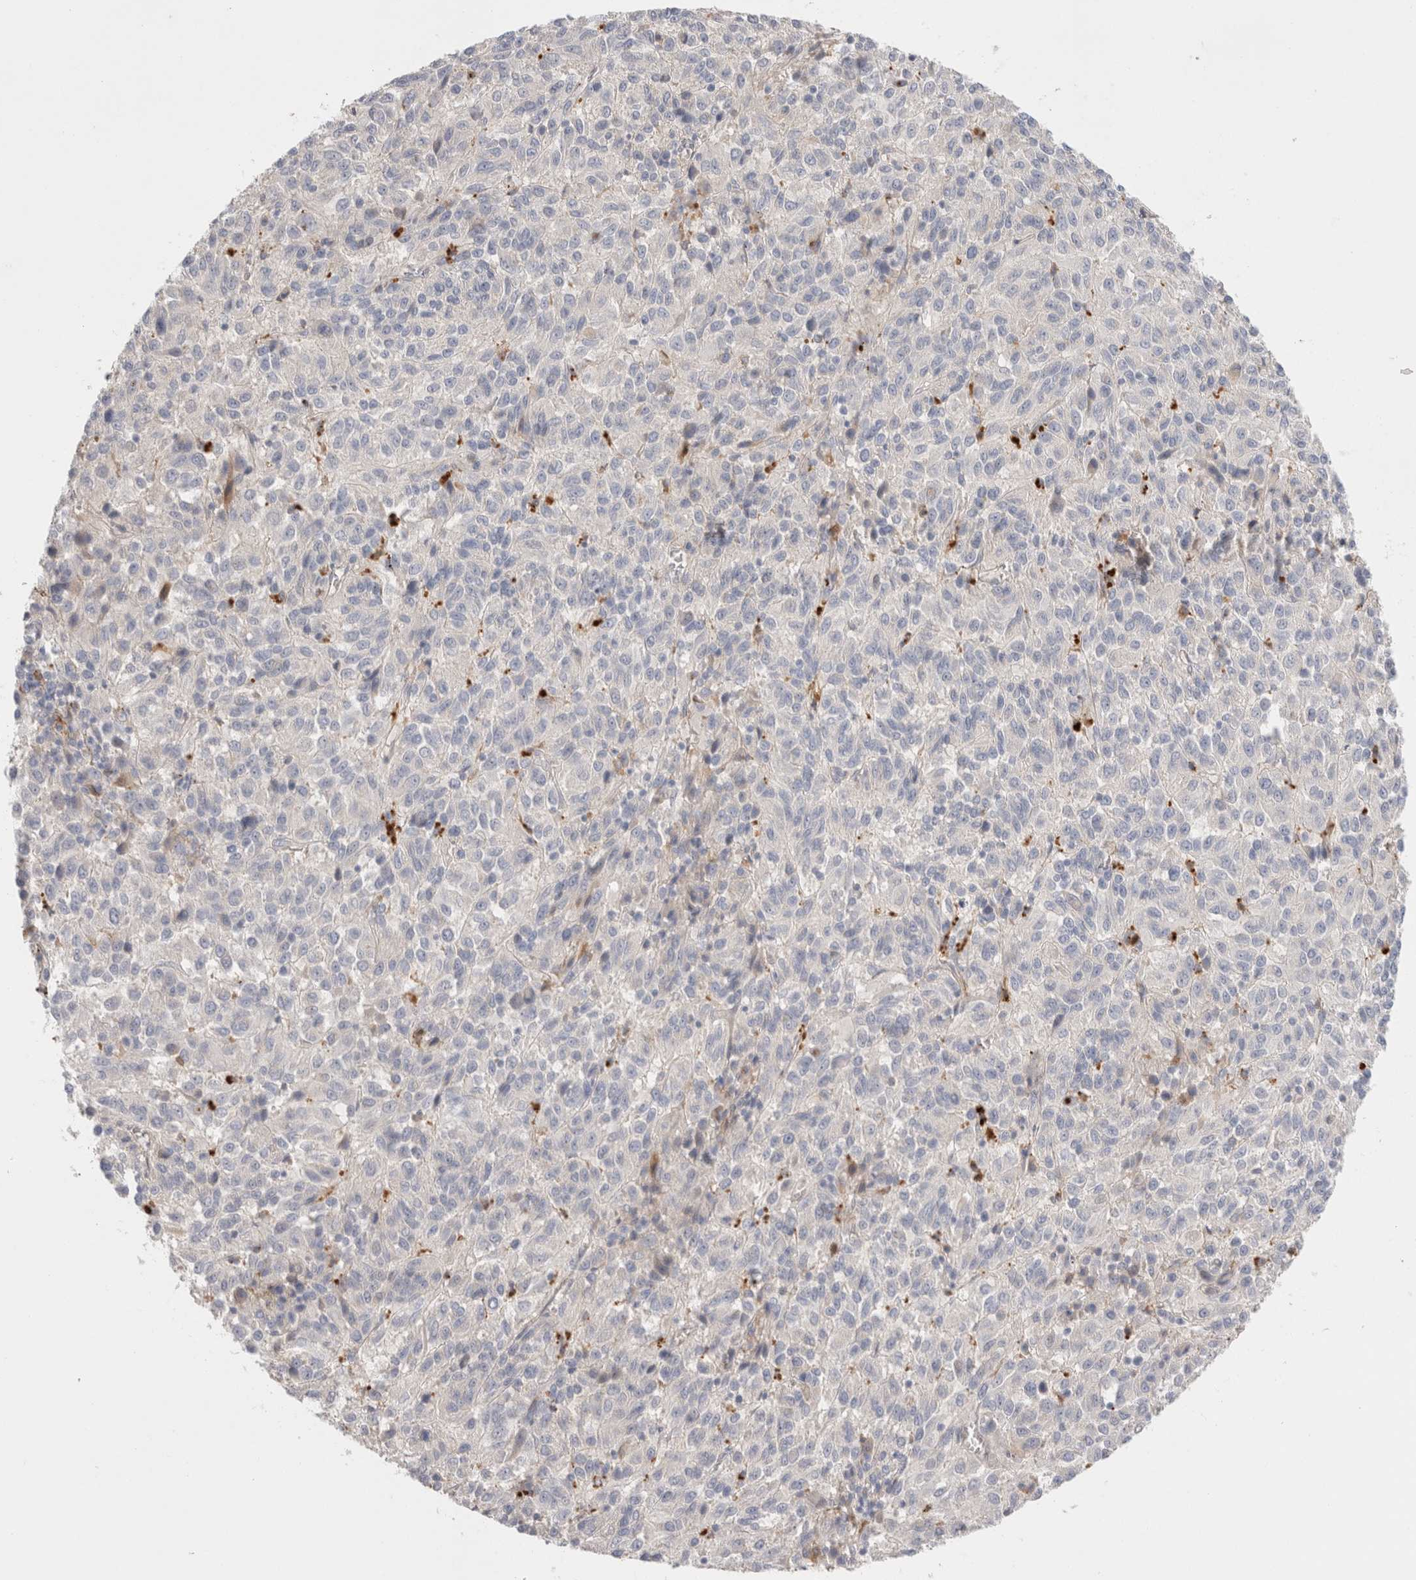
{"staining": {"intensity": "negative", "quantity": "none", "location": "none"}, "tissue": "melanoma", "cell_type": "Tumor cells", "image_type": "cancer", "snomed": [{"axis": "morphology", "description": "Malignant melanoma, Metastatic site"}, {"axis": "topography", "description": "Lung"}], "caption": "Malignant melanoma (metastatic site) stained for a protein using immunohistochemistry shows no staining tumor cells.", "gene": "HPGDS", "patient": {"sex": "male", "age": 64}}